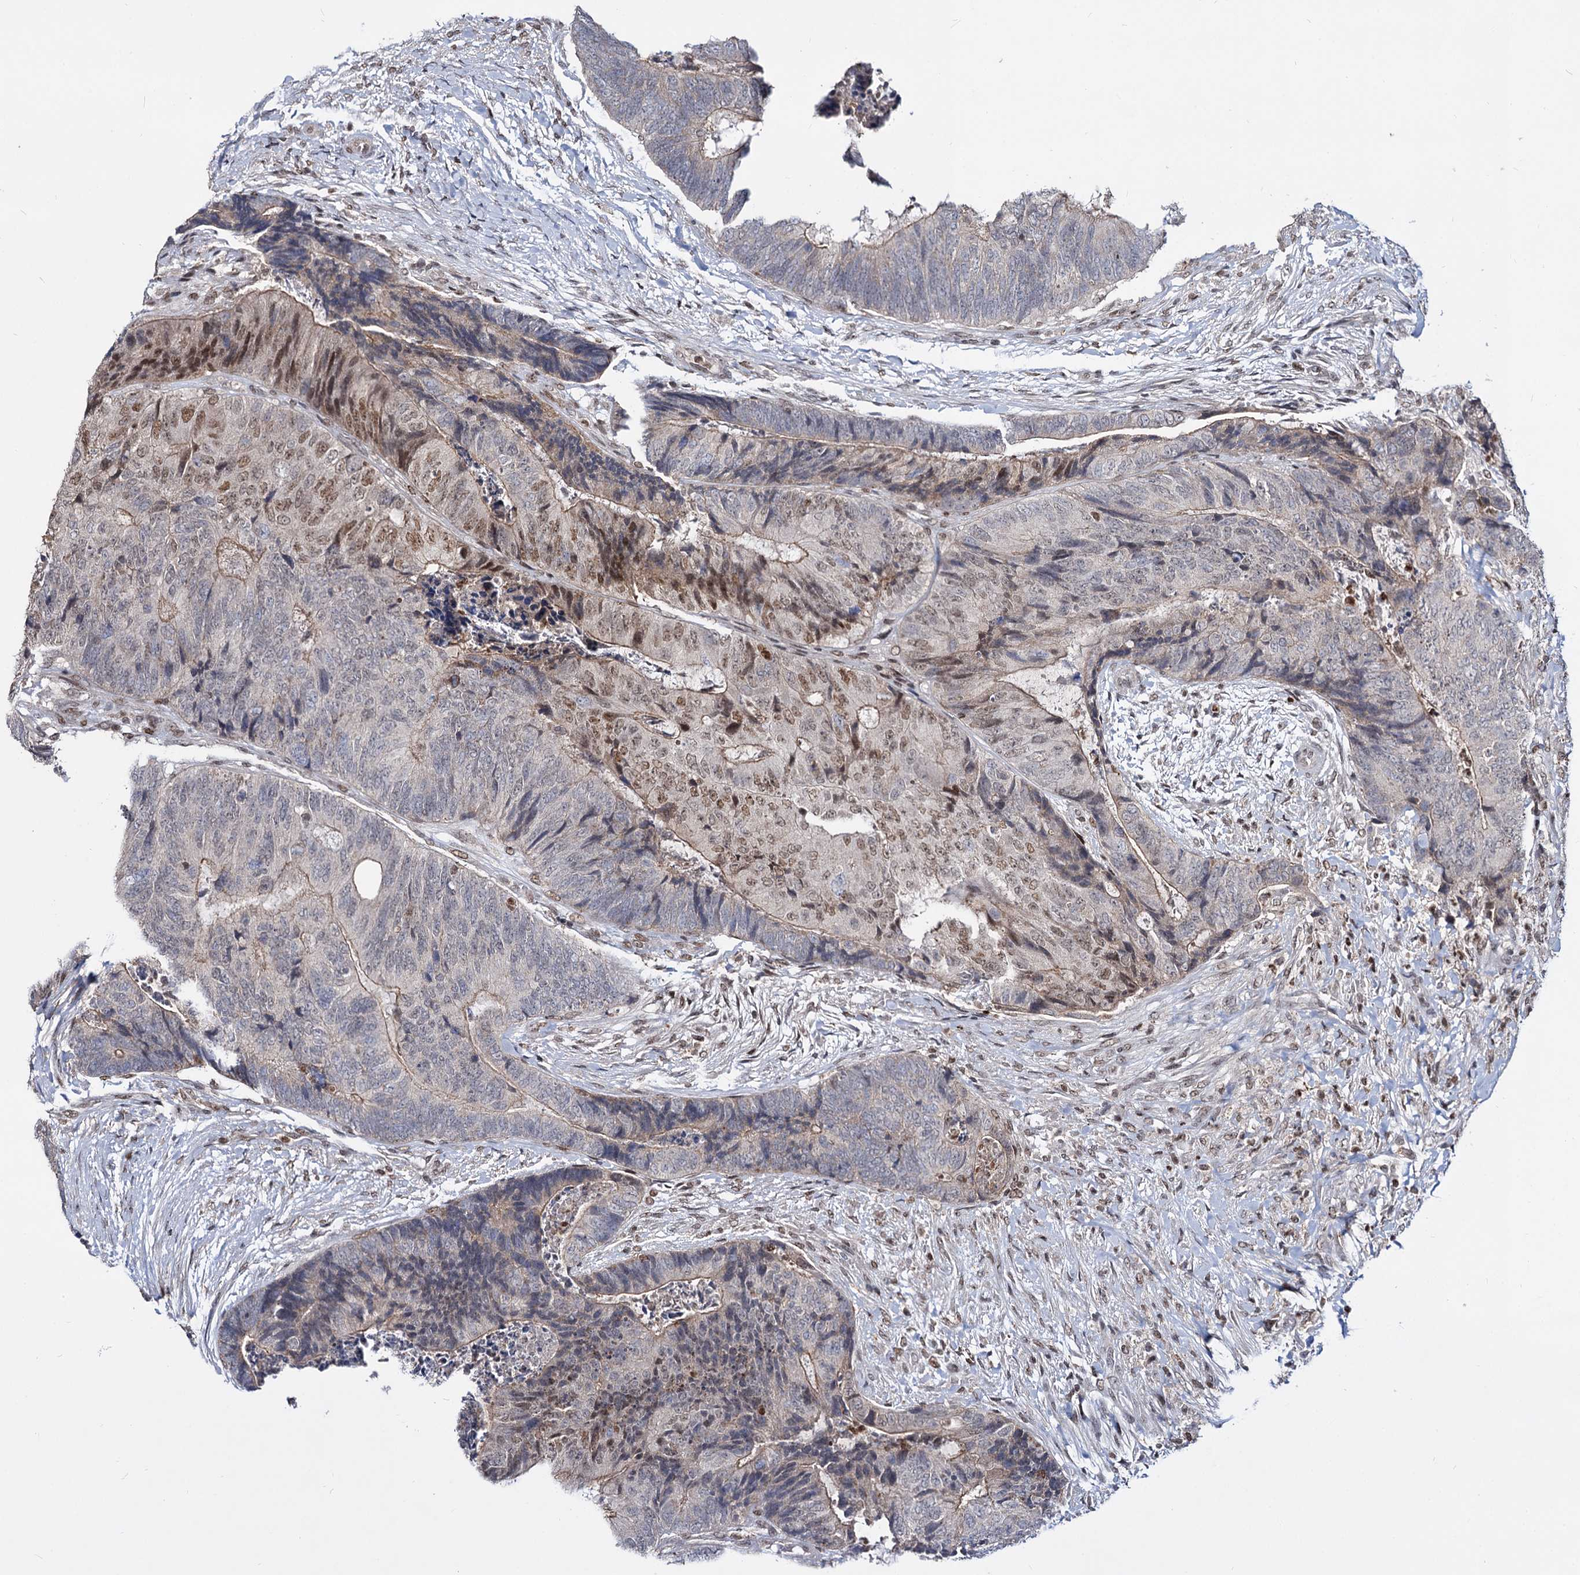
{"staining": {"intensity": "moderate", "quantity": "25%-75%", "location": "nuclear"}, "tissue": "colorectal cancer", "cell_type": "Tumor cells", "image_type": "cancer", "snomed": [{"axis": "morphology", "description": "Adenocarcinoma, NOS"}, {"axis": "topography", "description": "Colon"}], "caption": "Human colorectal cancer (adenocarcinoma) stained with a protein marker demonstrates moderate staining in tumor cells.", "gene": "SMCHD1", "patient": {"sex": "female", "age": 67}}